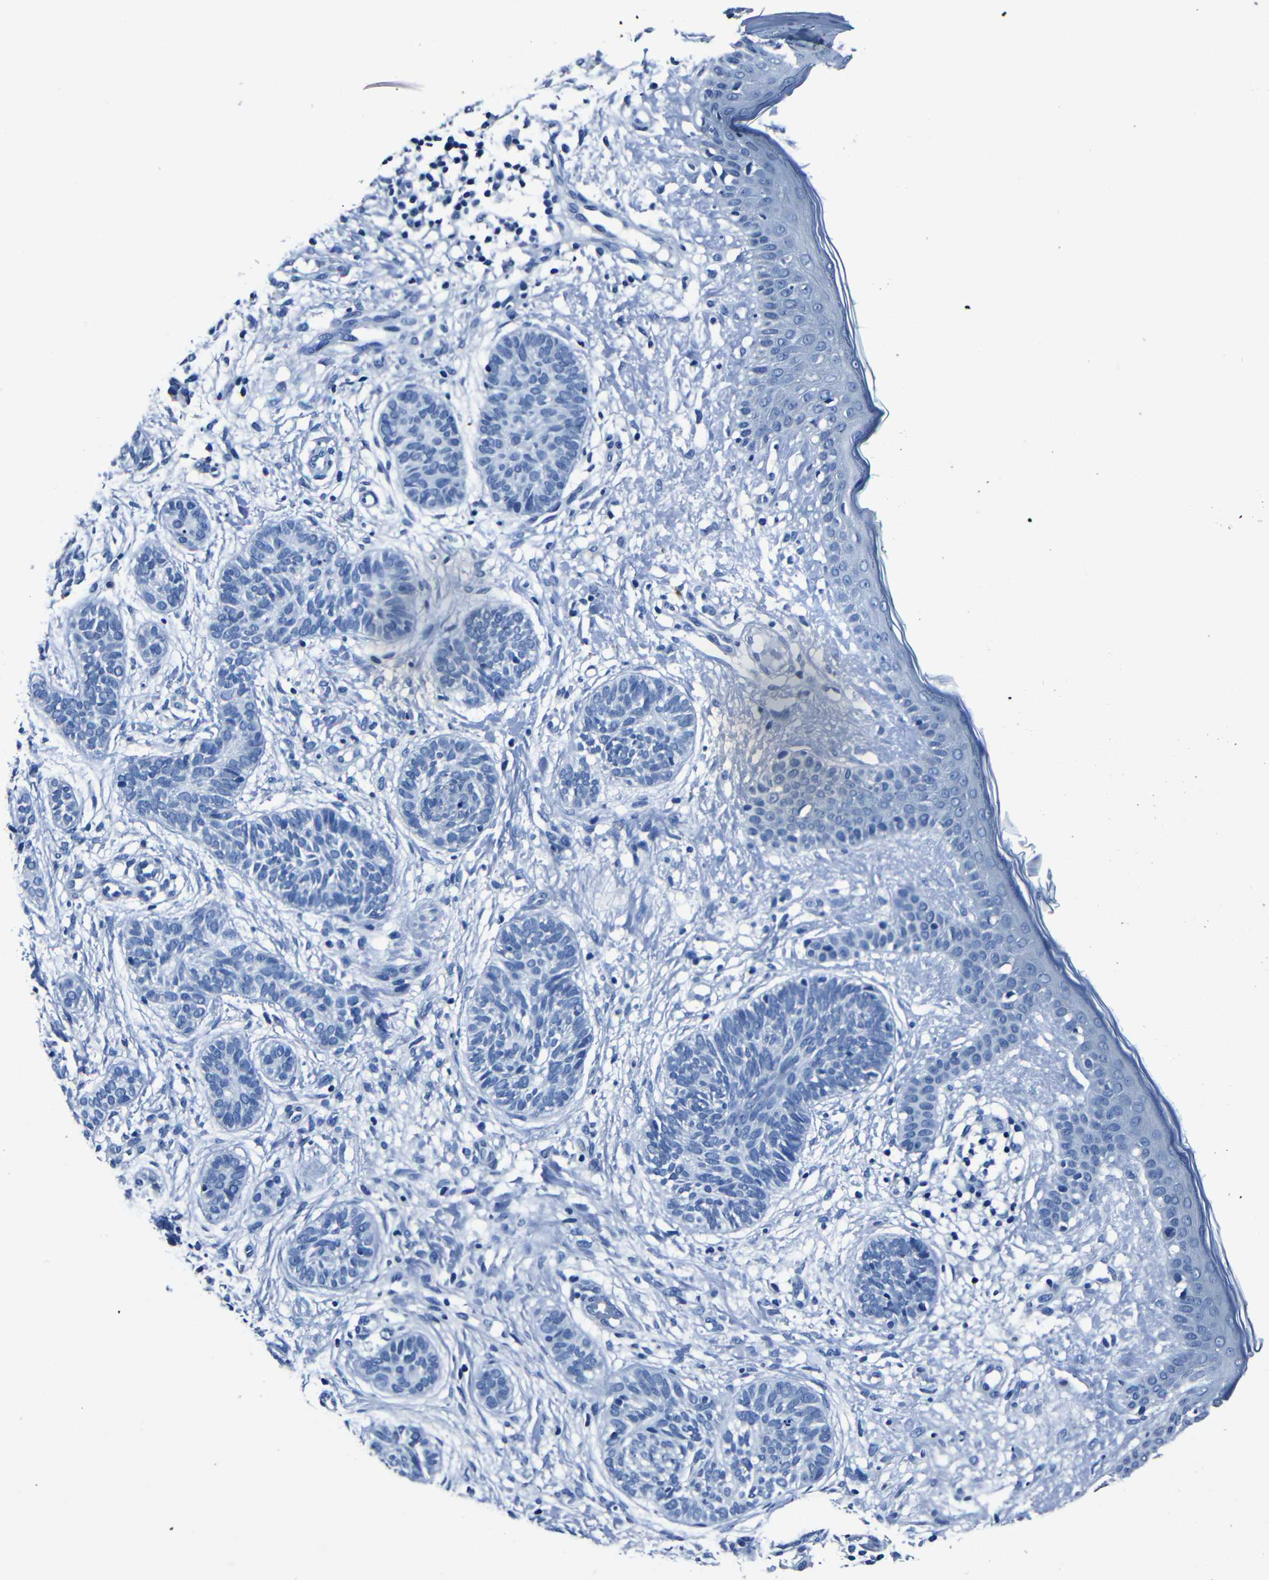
{"staining": {"intensity": "negative", "quantity": "none", "location": "none"}, "tissue": "skin cancer", "cell_type": "Tumor cells", "image_type": "cancer", "snomed": [{"axis": "morphology", "description": "Normal tissue, NOS"}, {"axis": "morphology", "description": "Basal cell carcinoma"}, {"axis": "topography", "description": "Skin"}], "caption": "Immunohistochemistry of human basal cell carcinoma (skin) displays no expression in tumor cells.", "gene": "NCMAP", "patient": {"sex": "male", "age": 63}}